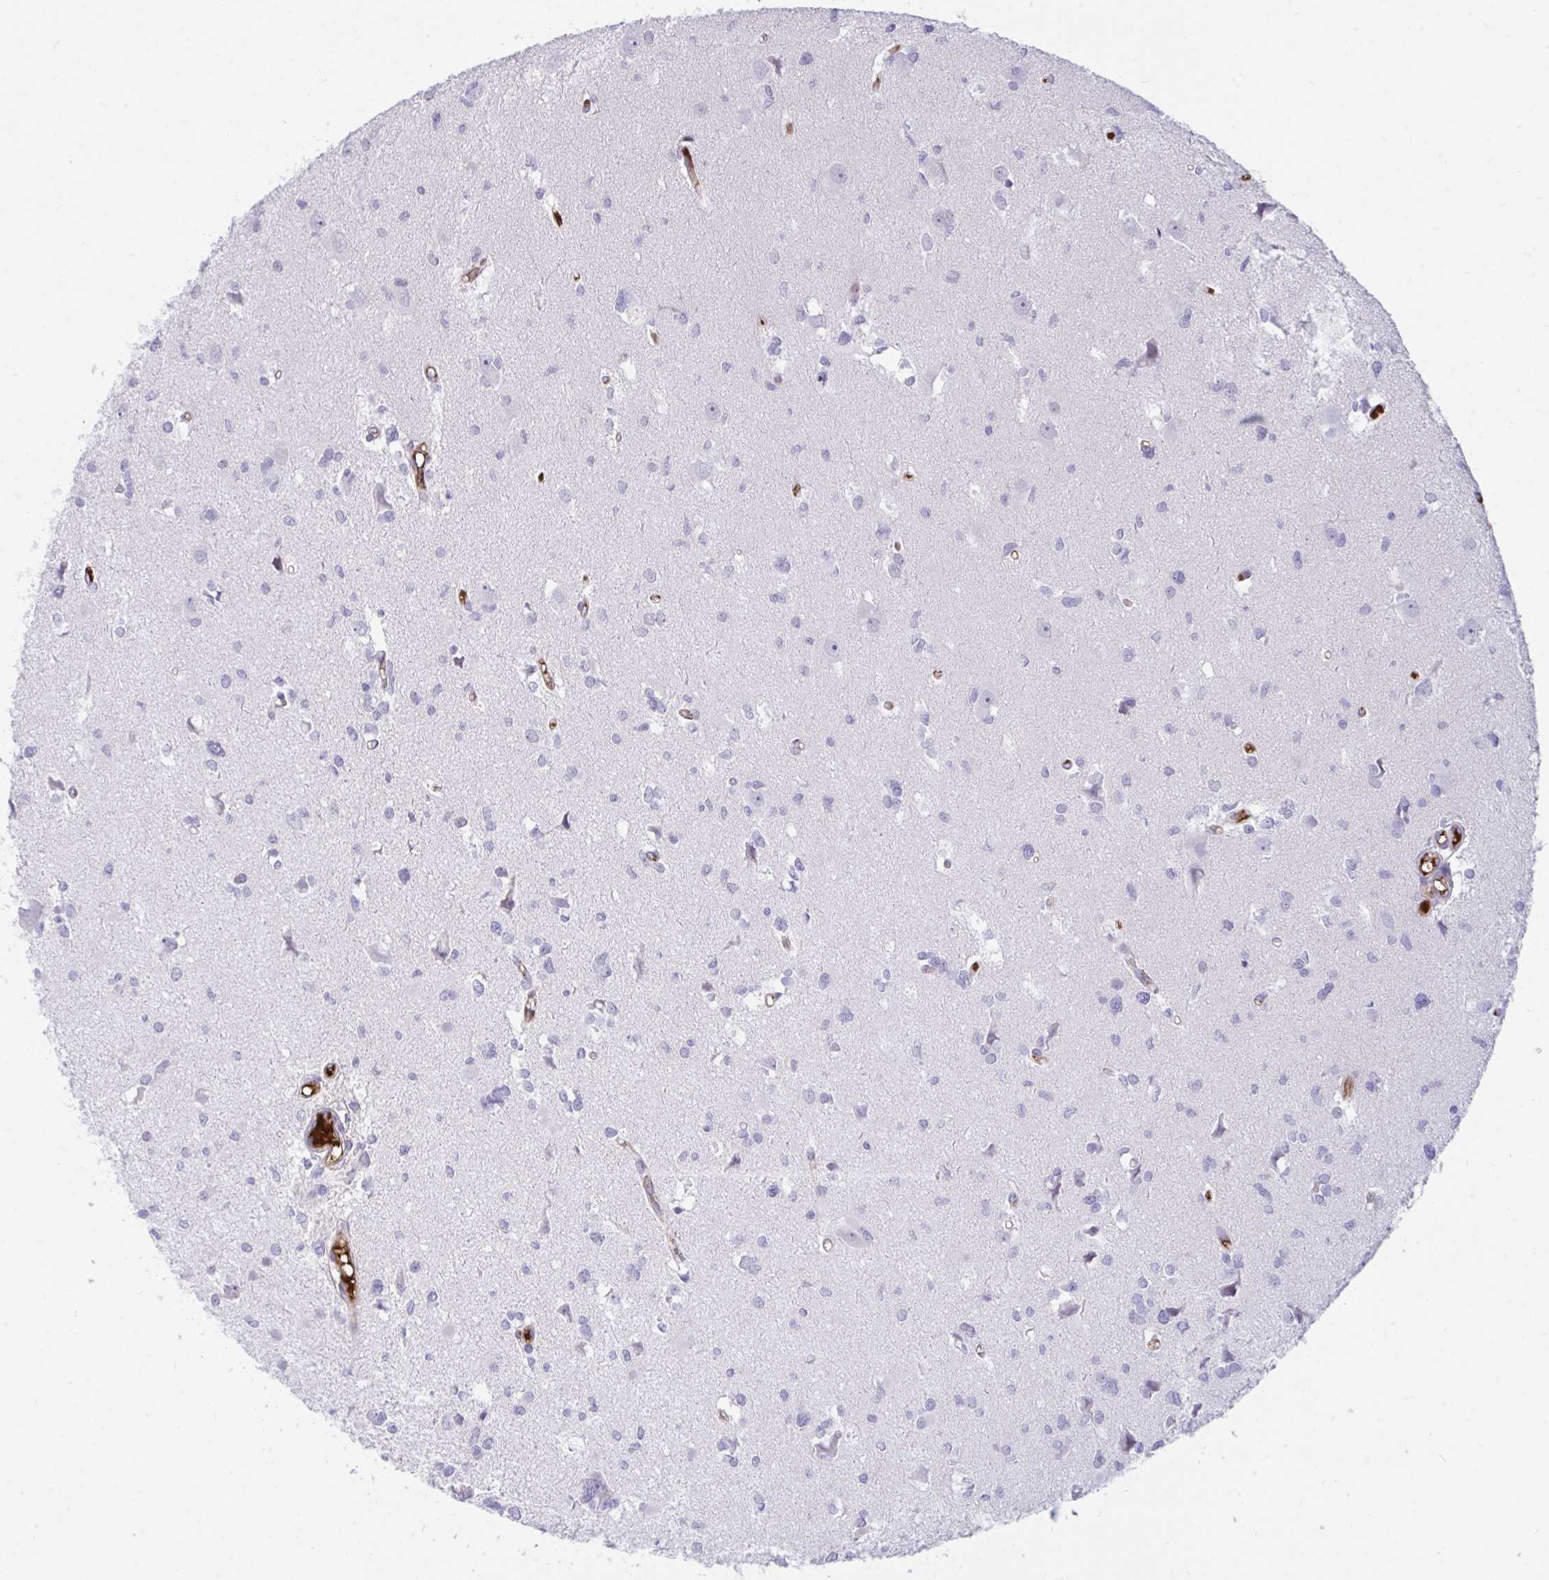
{"staining": {"intensity": "negative", "quantity": "none", "location": "none"}, "tissue": "glioma", "cell_type": "Tumor cells", "image_type": "cancer", "snomed": [{"axis": "morphology", "description": "Glioma, malignant, High grade"}, {"axis": "topography", "description": "Brain"}], "caption": "A high-resolution photomicrograph shows immunohistochemistry (IHC) staining of glioma, which shows no significant expression in tumor cells.", "gene": "F2", "patient": {"sex": "male", "age": 23}}